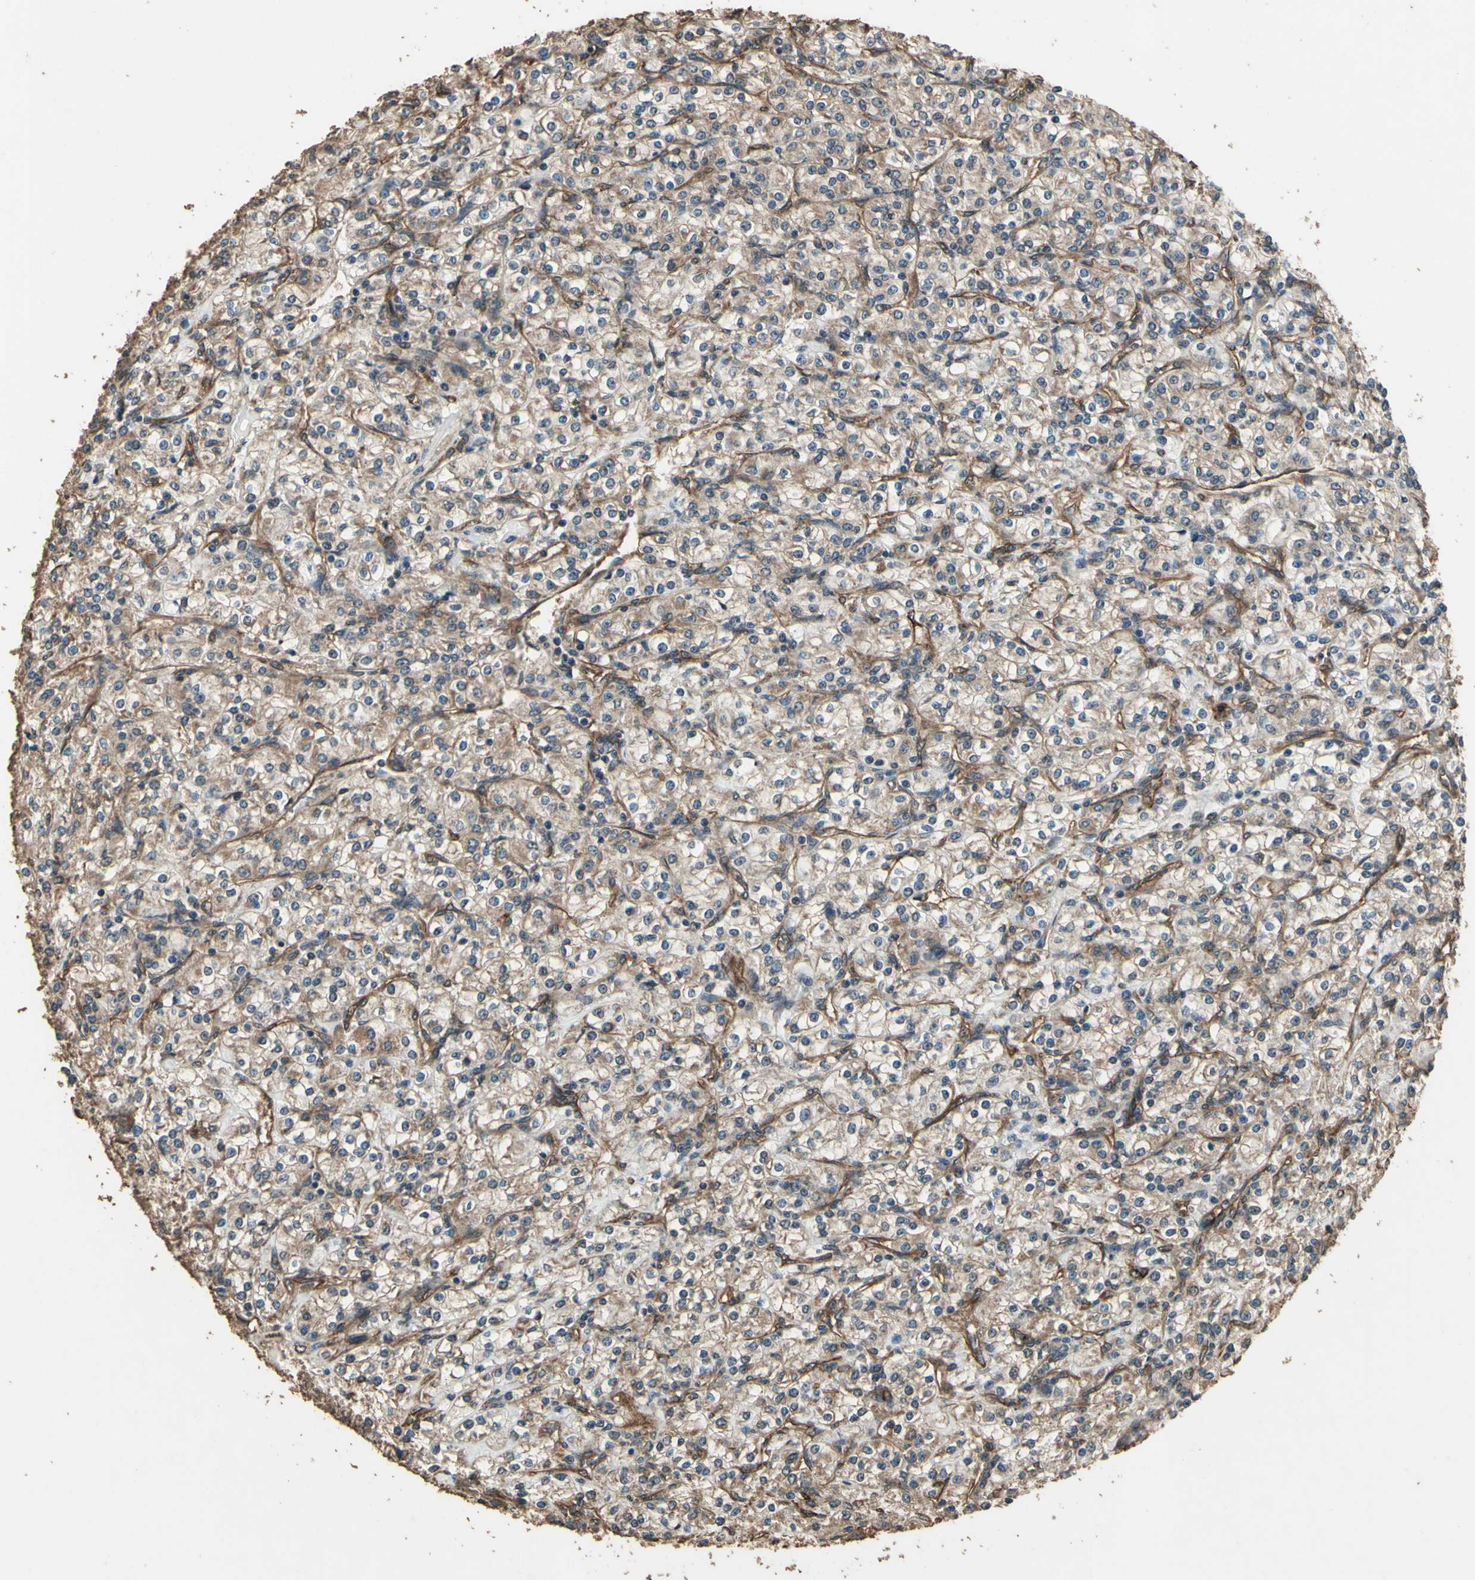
{"staining": {"intensity": "weak", "quantity": ">75%", "location": "cytoplasmic/membranous"}, "tissue": "renal cancer", "cell_type": "Tumor cells", "image_type": "cancer", "snomed": [{"axis": "morphology", "description": "Adenocarcinoma, NOS"}, {"axis": "topography", "description": "Kidney"}], "caption": "Protein expression analysis of human renal cancer reveals weak cytoplasmic/membranous staining in approximately >75% of tumor cells.", "gene": "TSPO", "patient": {"sex": "male", "age": 77}}